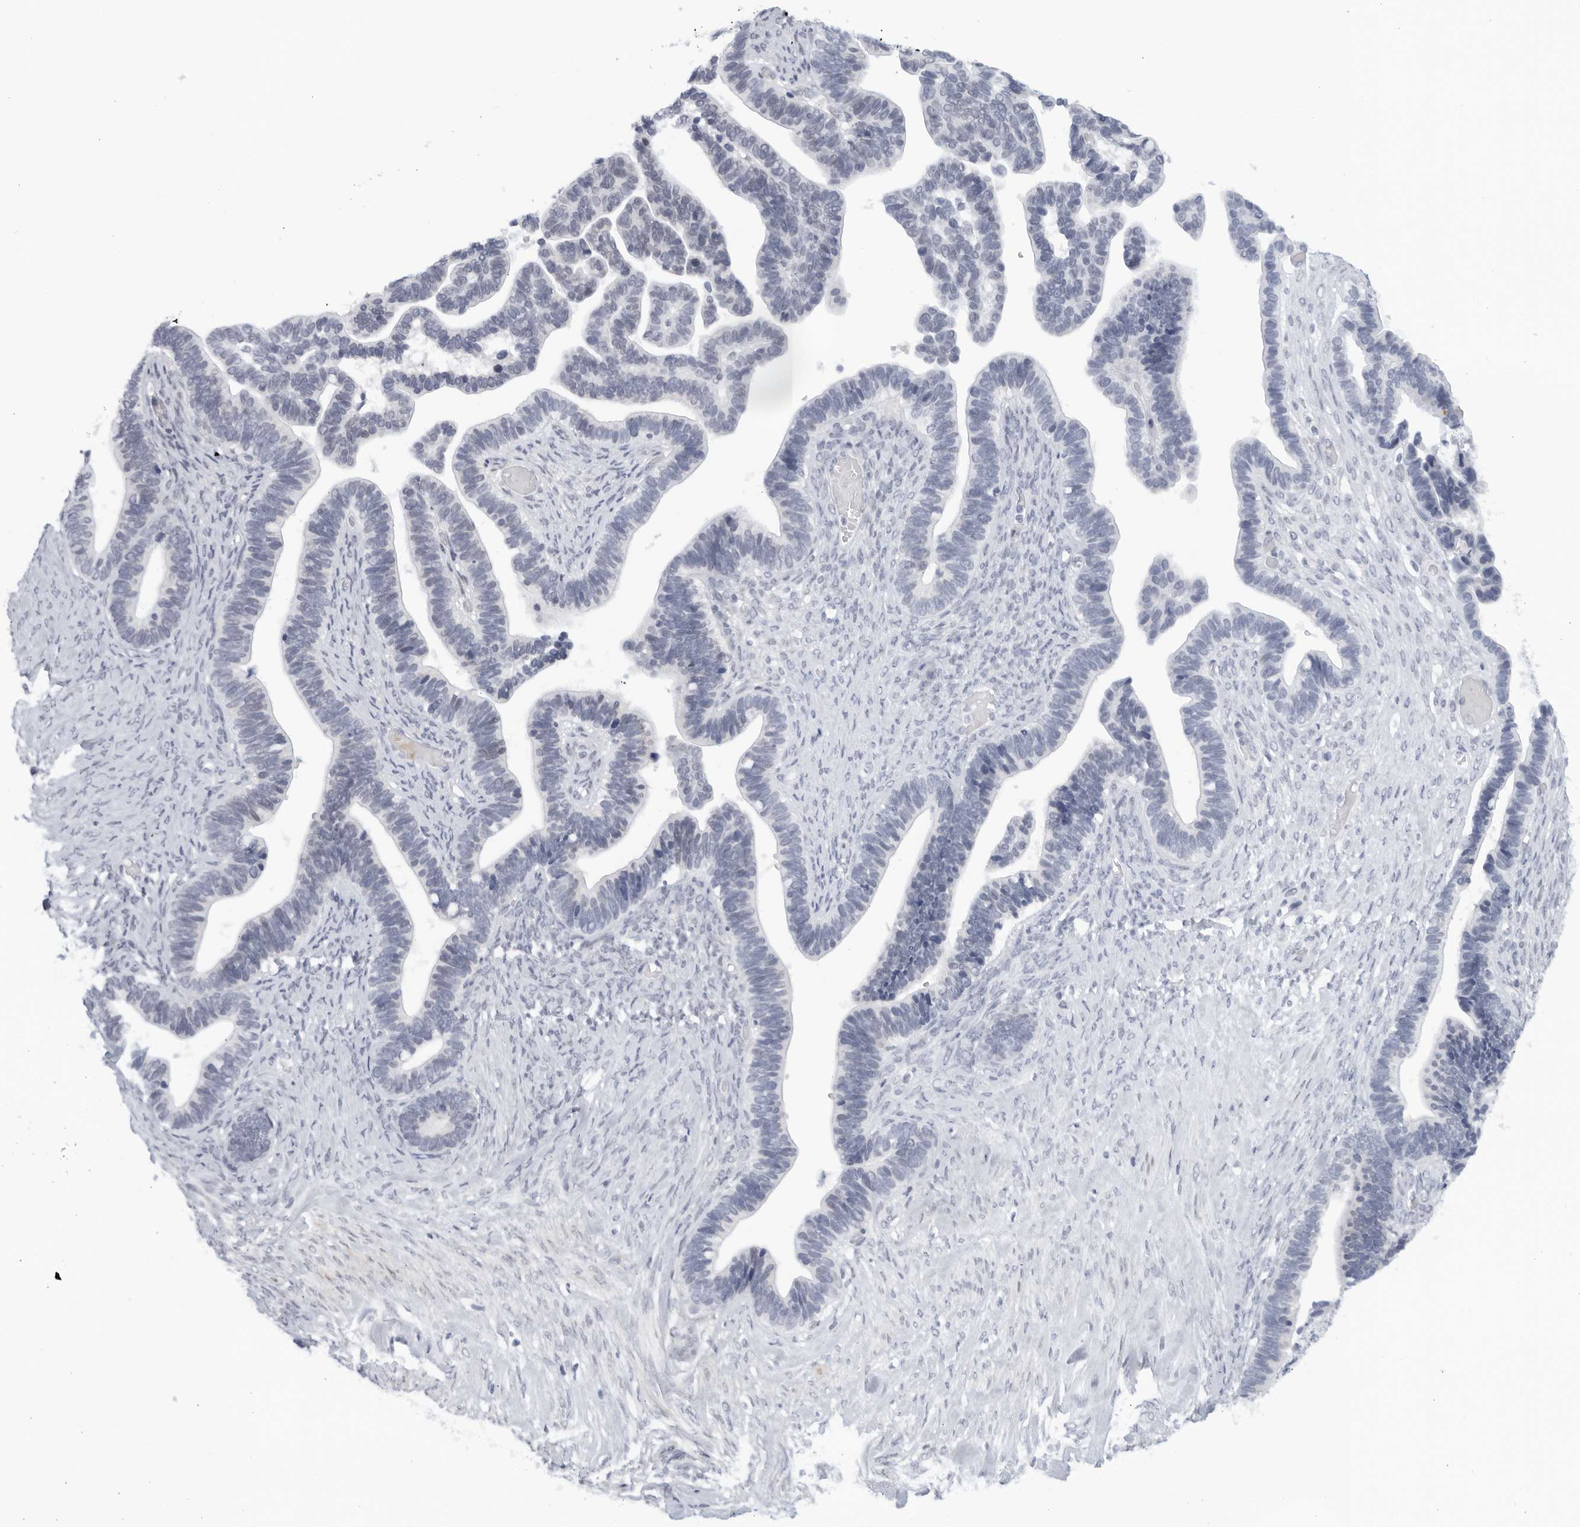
{"staining": {"intensity": "negative", "quantity": "none", "location": "none"}, "tissue": "ovarian cancer", "cell_type": "Tumor cells", "image_type": "cancer", "snomed": [{"axis": "morphology", "description": "Cystadenocarcinoma, serous, NOS"}, {"axis": "topography", "description": "Ovary"}], "caption": "Immunohistochemical staining of serous cystadenocarcinoma (ovarian) exhibits no significant expression in tumor cells.", "gene": "WDTC1", "patient": {"sex": "female", "age": 56}}